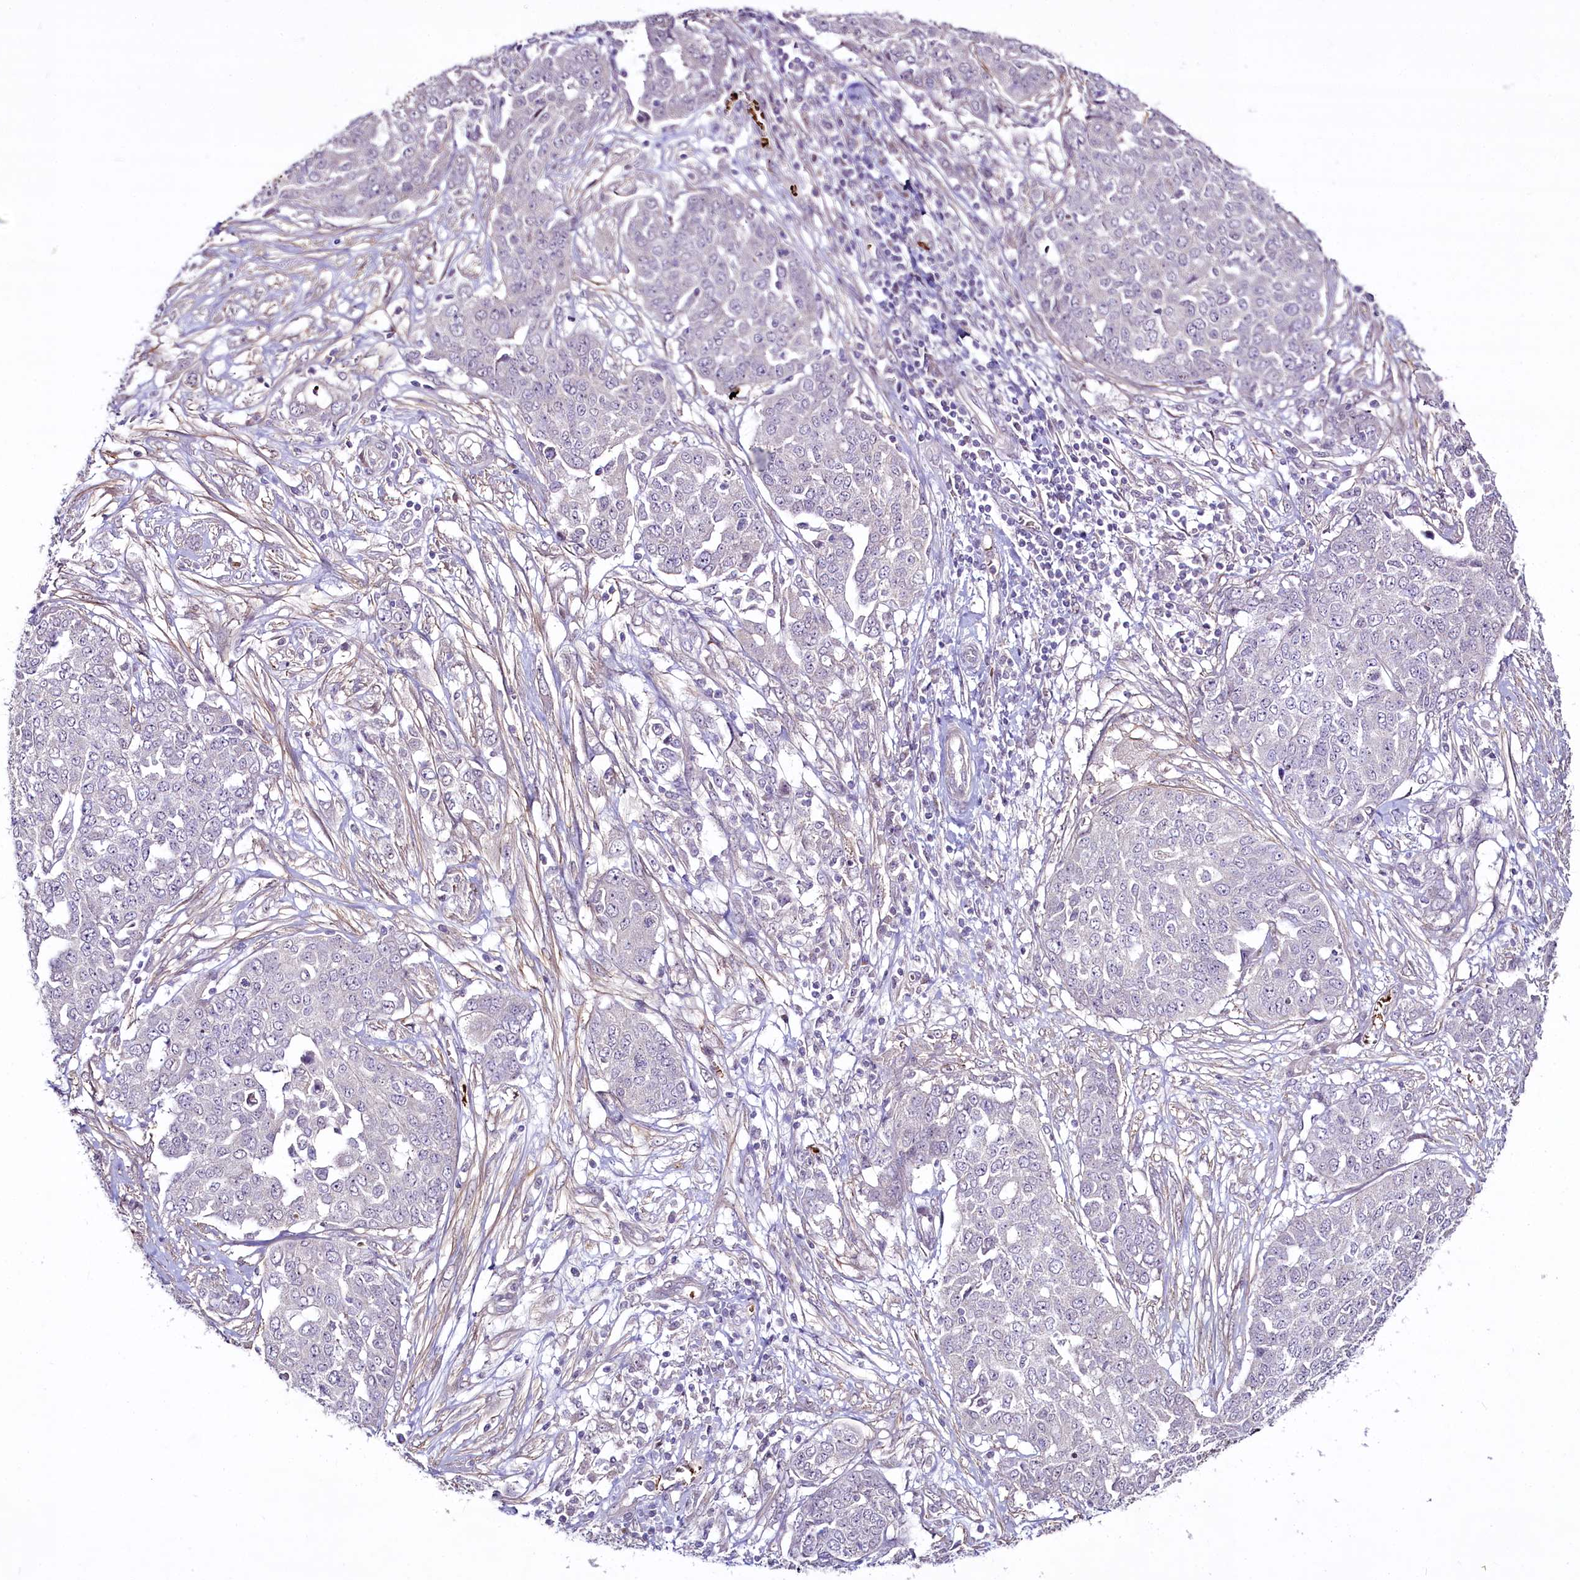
{"staining": {"intensity": "negative", "quantity": "none", "location": "none"}, "tissue": "ovarian cancer", "cell_type": "Tumor cells", "image_type": "cancer", "snomed": [{"axis": "morphology", "description": "Cystadenocarcinoma, serous, NOS"}, {"axis": "topography", "description": "Soft tissue"}, {"axis": "topography", "description": "Ovary"}], "caption": "An image of serous cystadenocarcinoma (ovarian) stained for a protein displays no brown staining in tumor cells.", "gene": "SUSD3", "patient": {"sex": "female", "age": 57}}